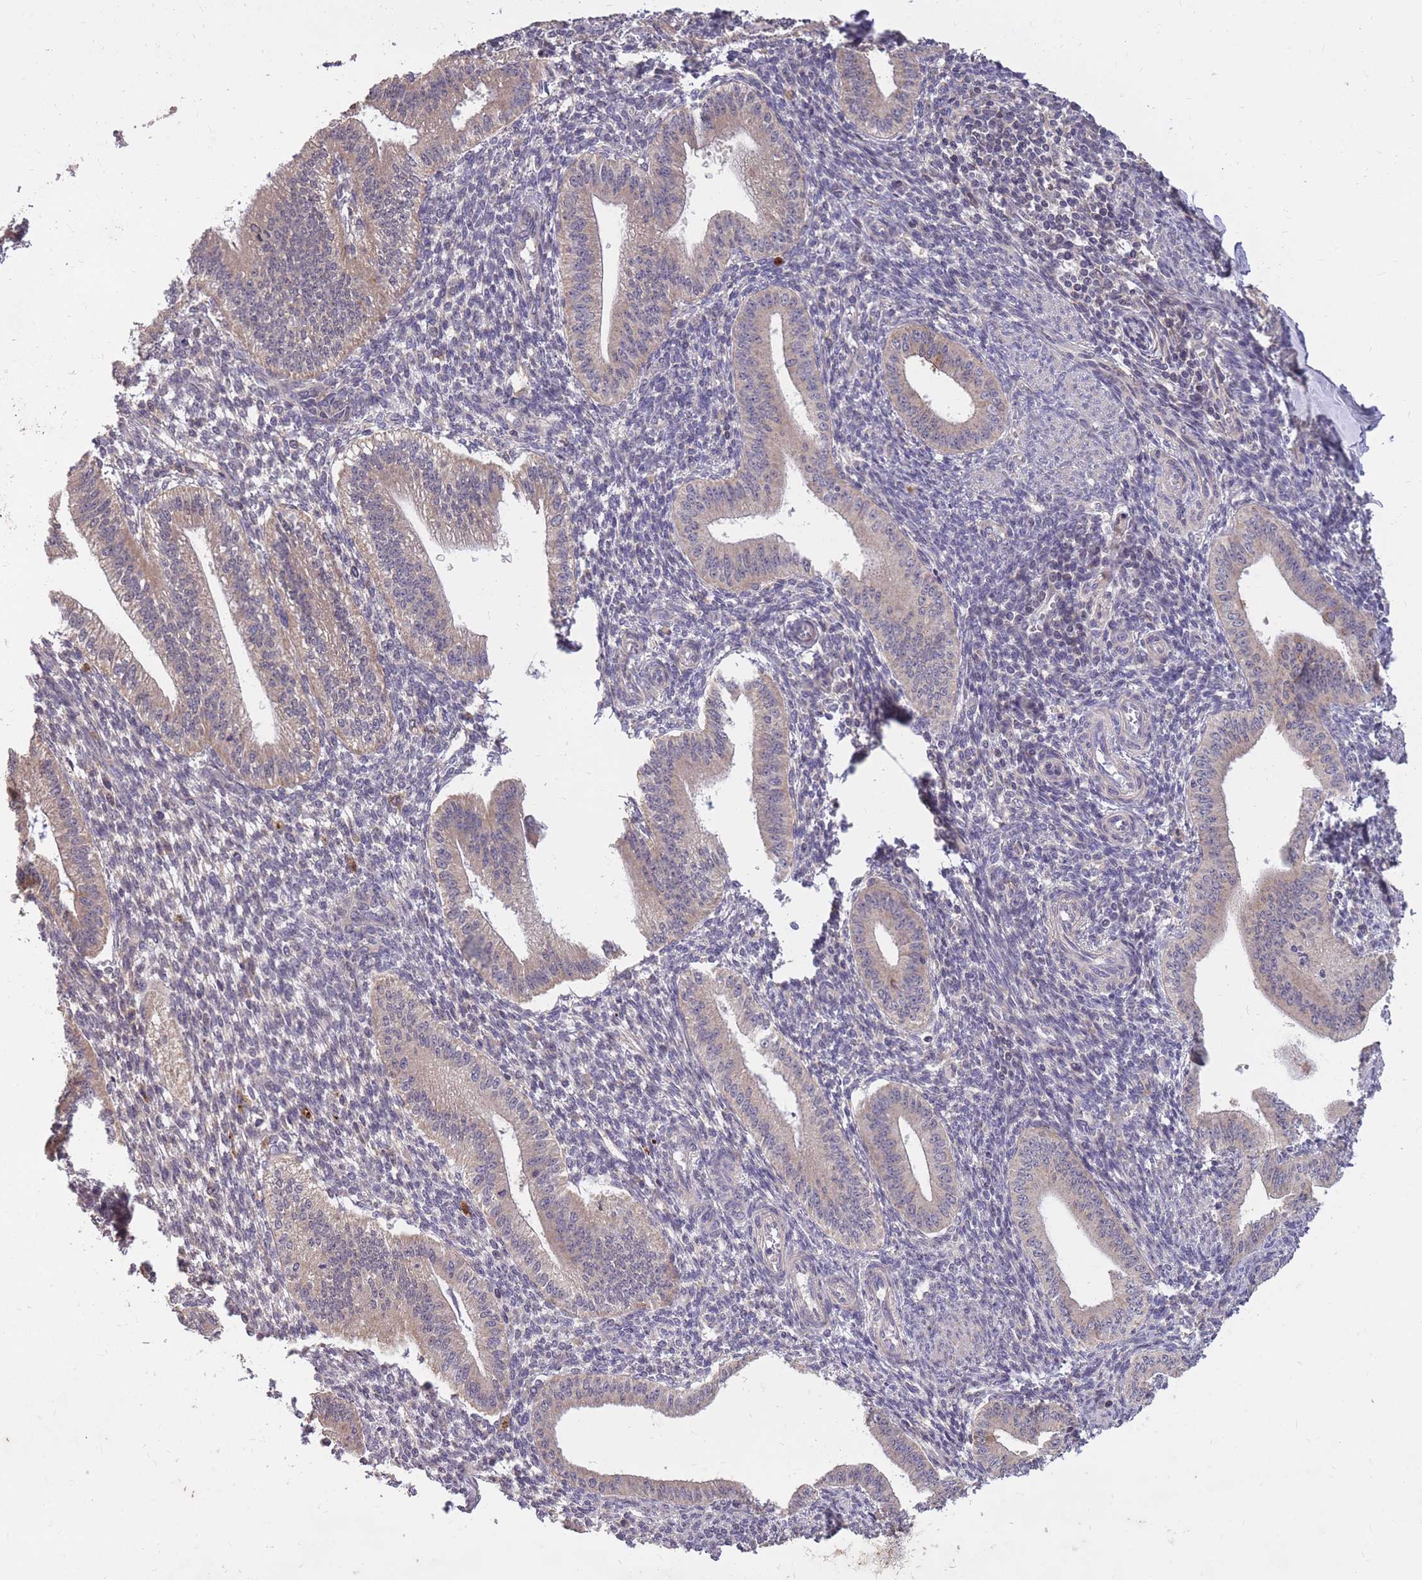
{"staining": {"intensity": "negative", "quantity": "none", "location": "none"}, "tissue": "endometrium", "cell_type": "Cells in endometrial stroma", "image_type": "normal", "snomed": [{"axis": "morphology", "description": "Normal tissue, NOS"}, {"axis": "topography", "description": "Endometrium"}], "caption": "Endometrium was stained to show a protein in brown. There is no significant positivity in cells in endometrial stroma. (DAB immunohistochemistry (IHC) with hematoxylin counter stain).", "gene": "IGF2BP2", "patient": {"sex": "female", "age": 34}}